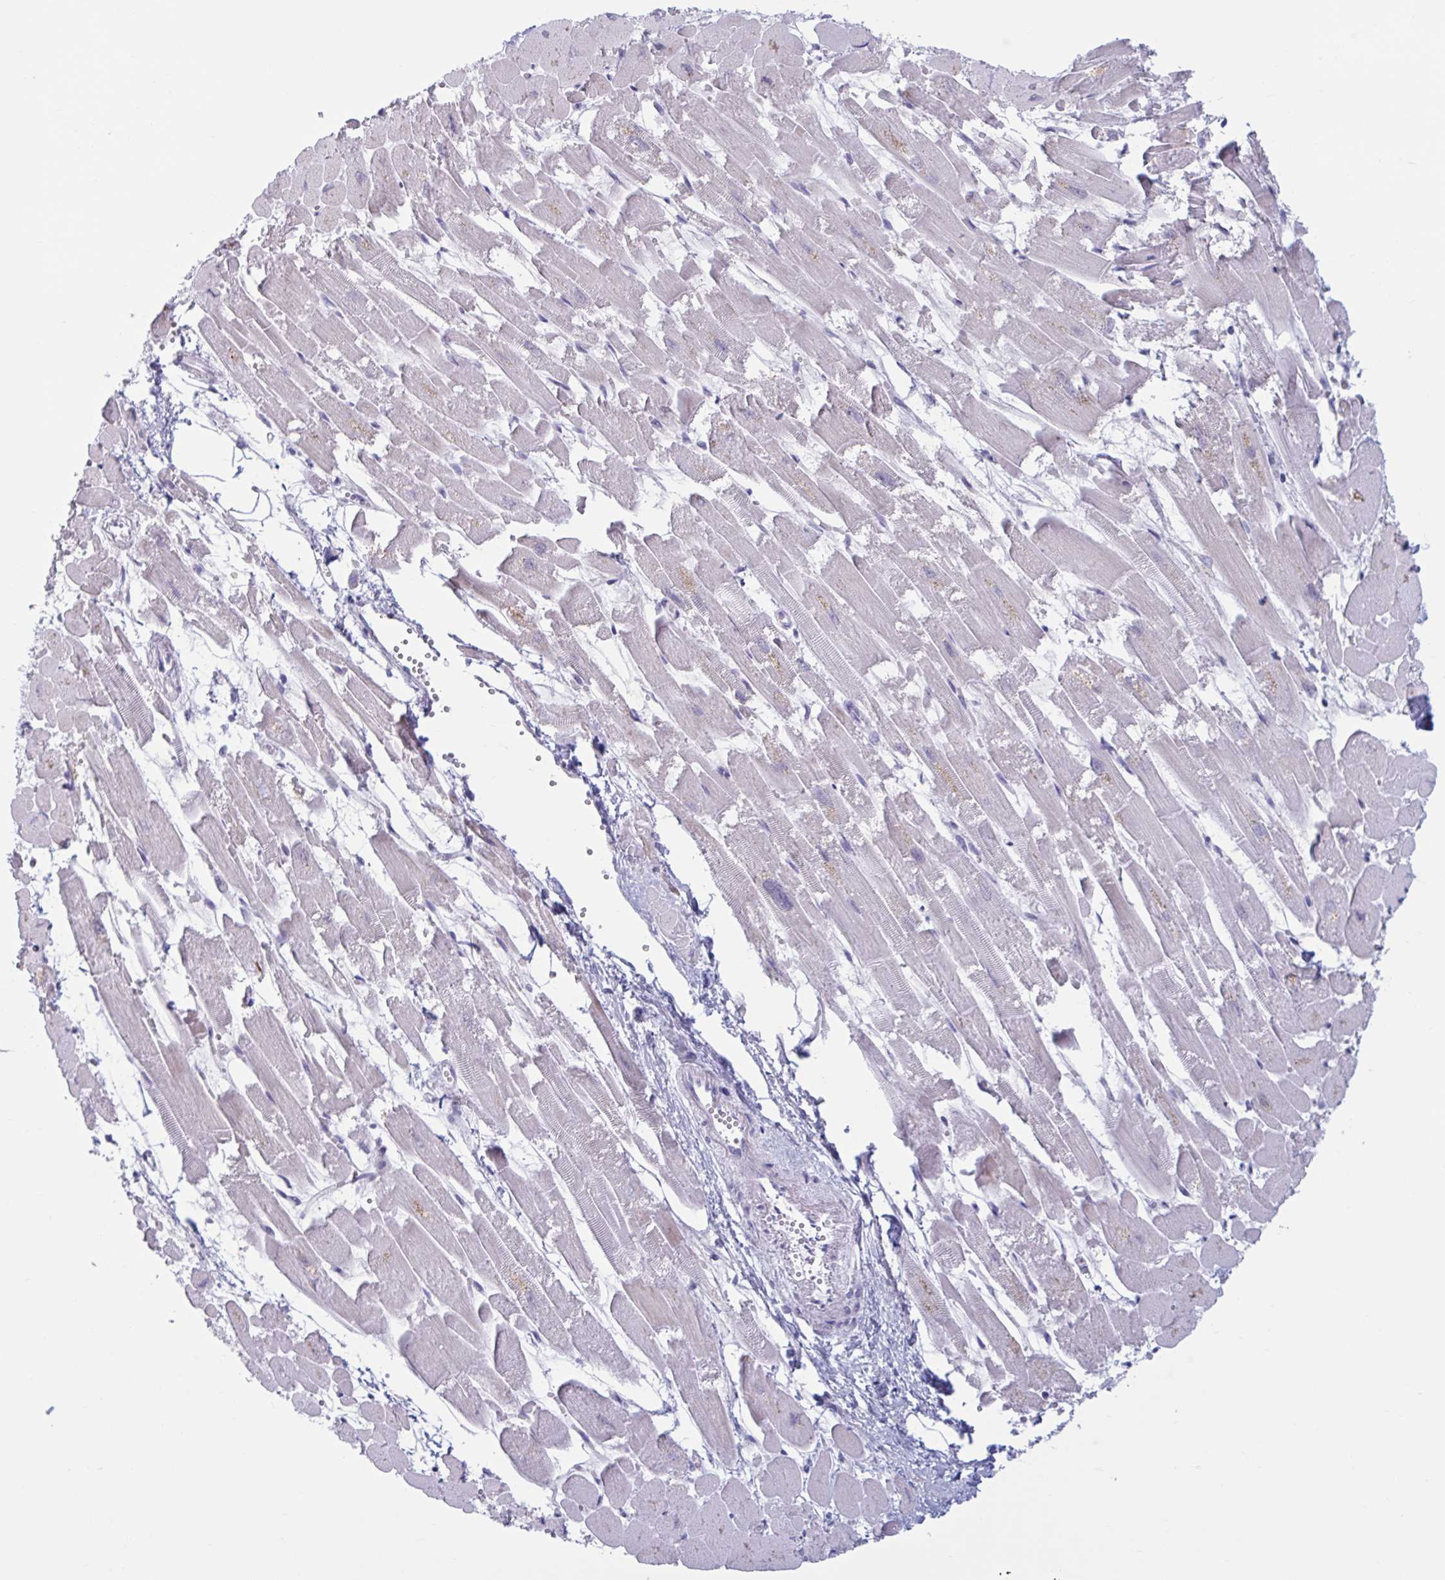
{"staining": {"intensity": "weak", "quantity": "25%-75%", "location": "cytoplasmic/membranous"}, "tissue": "heart muscle", "cell_type": "Cardiomyocytes", "image_type": "normal", "snomed": [{"axis": "morphology", "description": "Normal tissue, NOS"}, {"axis": "topography", "description": "Heart"}], "caption": "Immunohistochemistry (IHC) (DAB) staining of normal heart muscle demonstrates weak cytoplasmic/membranous protein staining in about 25%-75% of cardiomyocytes. (IHC, brightfield microscopy, high magnification).", "gene": "MSMB", "patient": {"sex": "female", "age": 52}}